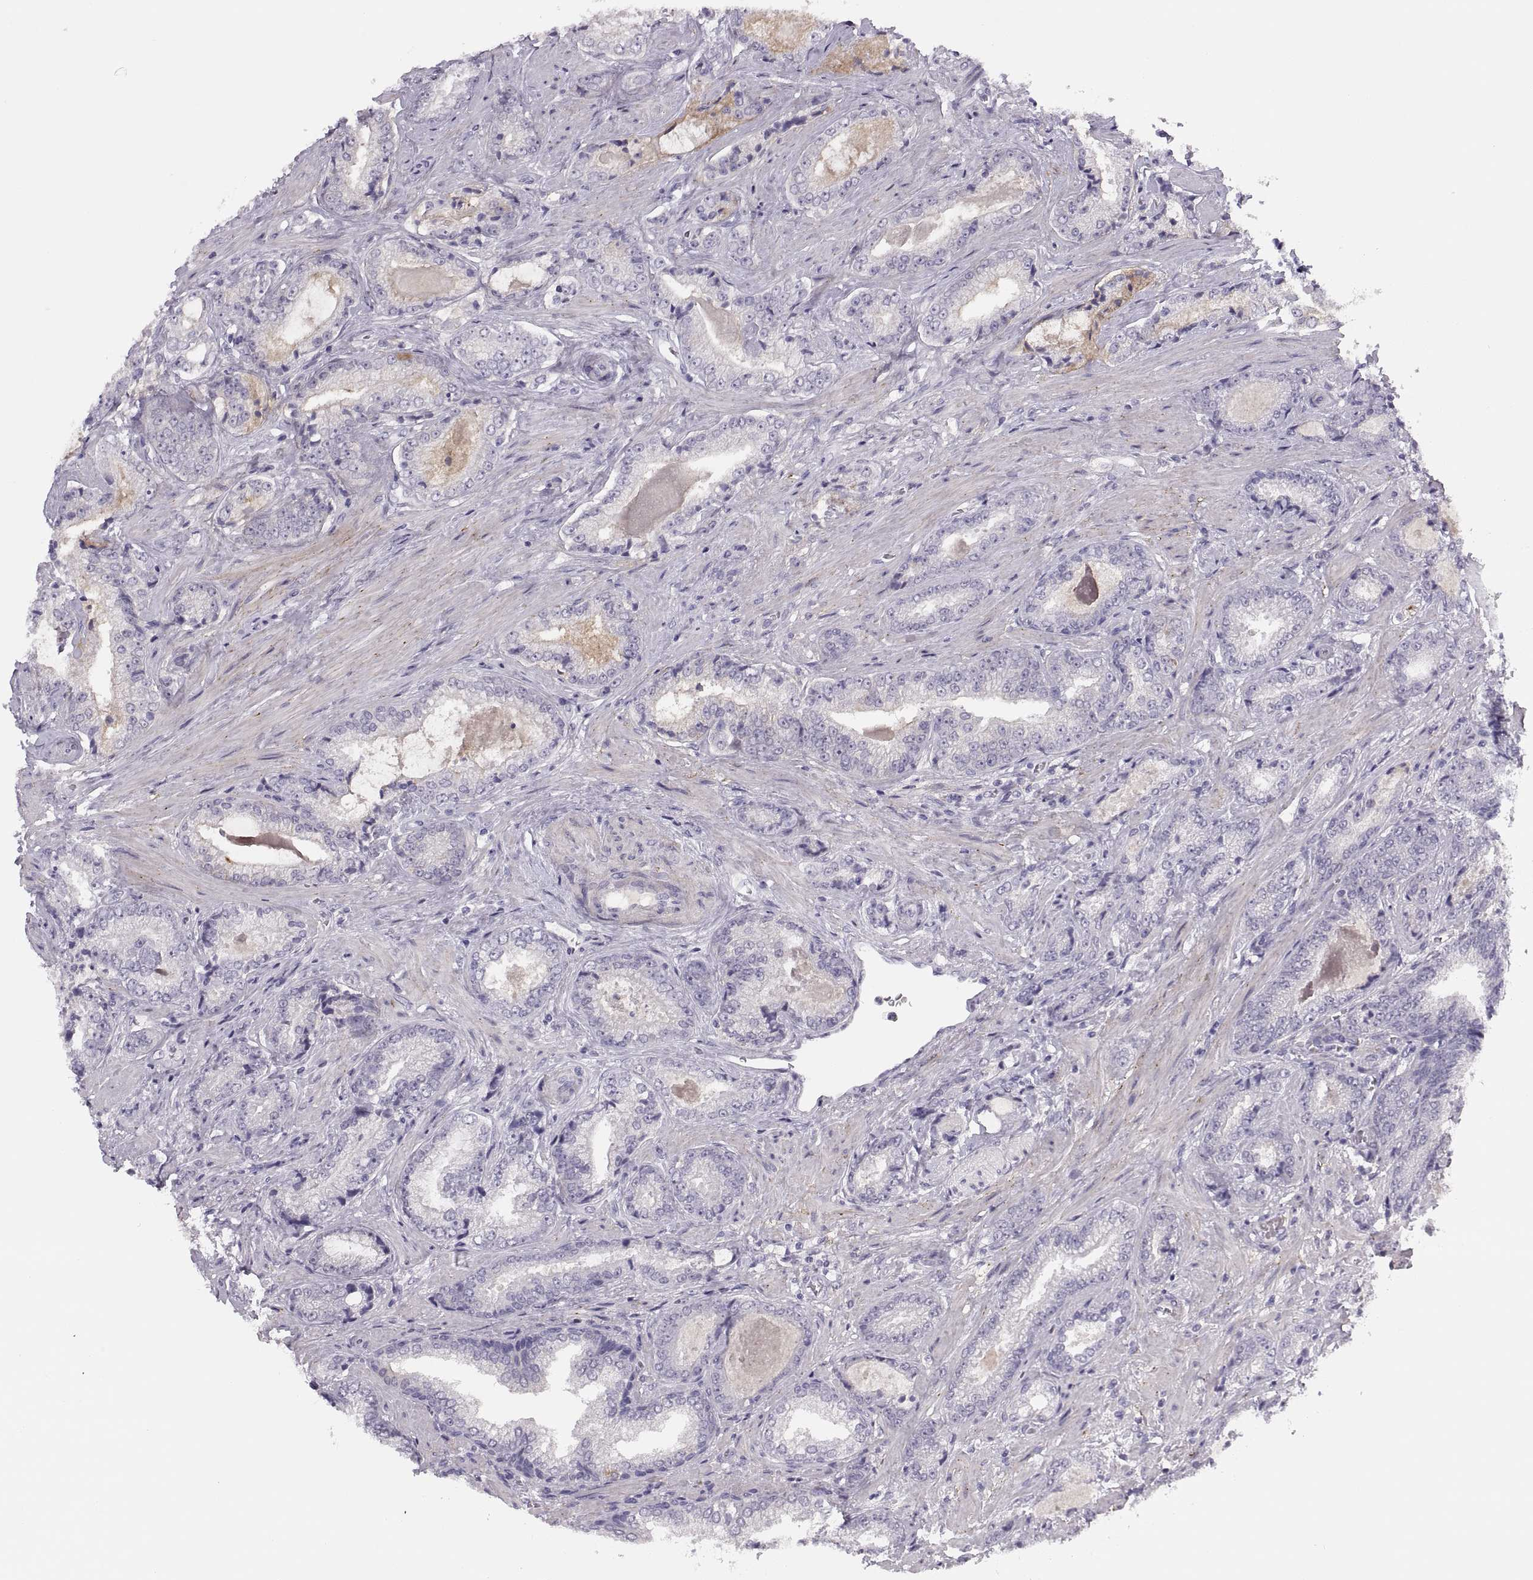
{"staining": {"intensity": "negative", "quantity": "none", "location": "none"}, "tissue": "prostate cancer", "cell_type": "Tumor cells", "image_type": "cancer", "snomed": [{"axis": "morphology", "description": "Adenocarcinoma, Low grade"}, {"axis": "topography", "description": "Prostate"}], "caption": "DAB (3,3'-diaminobenzidine) immunohistochemical staining of prostate cancer reveals no significant expression in tumor cells. Nuclei are stained in blue.", "gene": "CHCT1", "patient": {"sex": "male", "age": 61}}